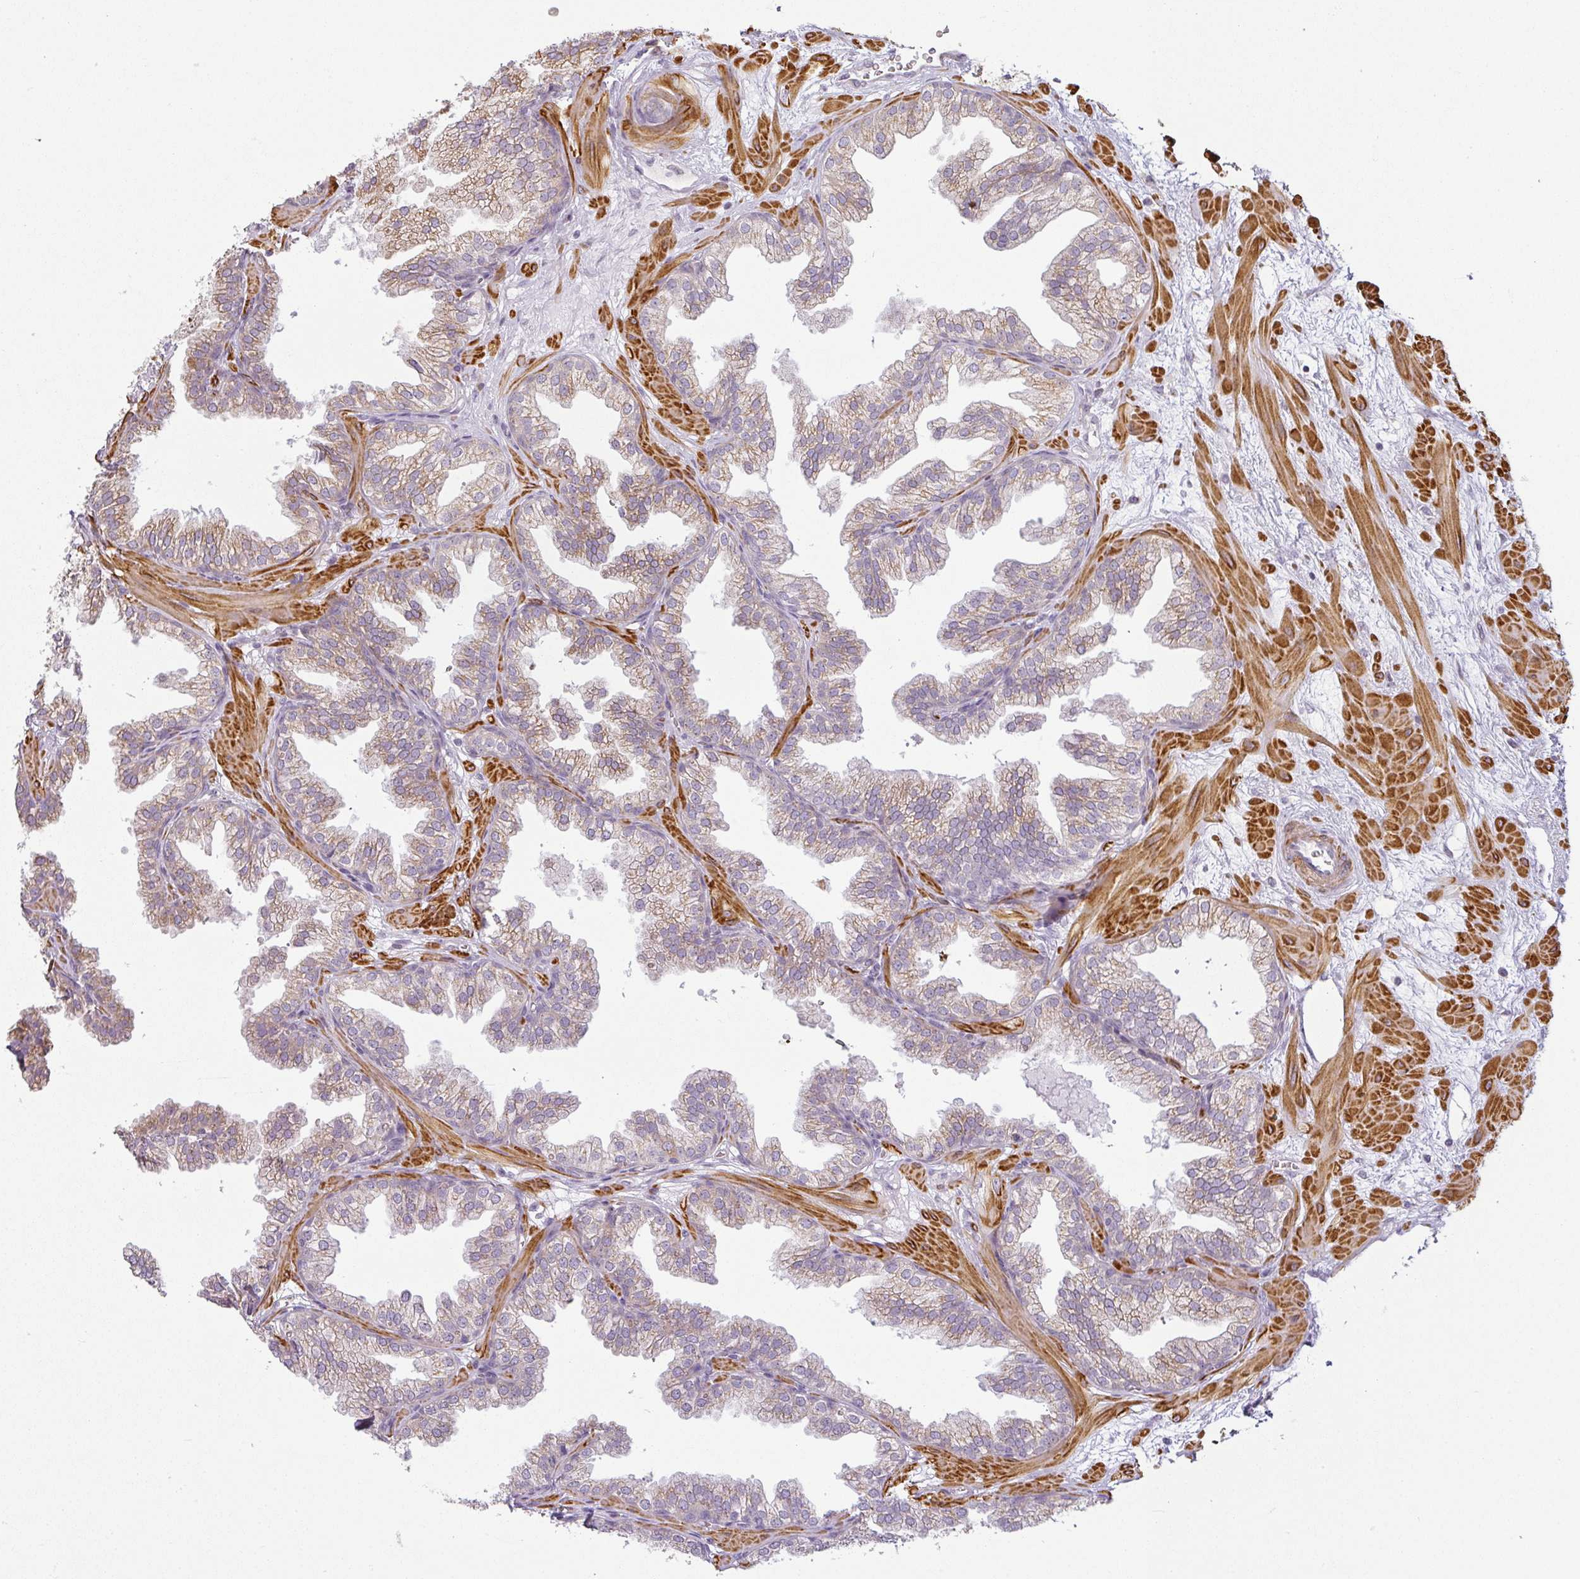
{"staining": {"intensity": "weak", "quantity": "25%-75%", "location": "cytoplasmic/membranous"}, "tissue": "prostate", "cell_type": "Glandular cells", "image_type": "normal", "snomed": [{"axis": "morphology", "description": "Normal tissue, NOS"}, {"axis": "topography", "description": "Prostate"}], "caption": "The micrograph reveals staining of normal prostate, revealing weak cytoplasmic/membranous protein expression (brown color) within glandular cells. The staining was performed using DAB (3,3'-diaminobenzidine) to visualize the protein expression in brown, while the nuclei were stained in blue with hematoxylin (Magnification: 20x).", "gene": "CCDC144A", "patient": {"sex": "male", "age": 37}}